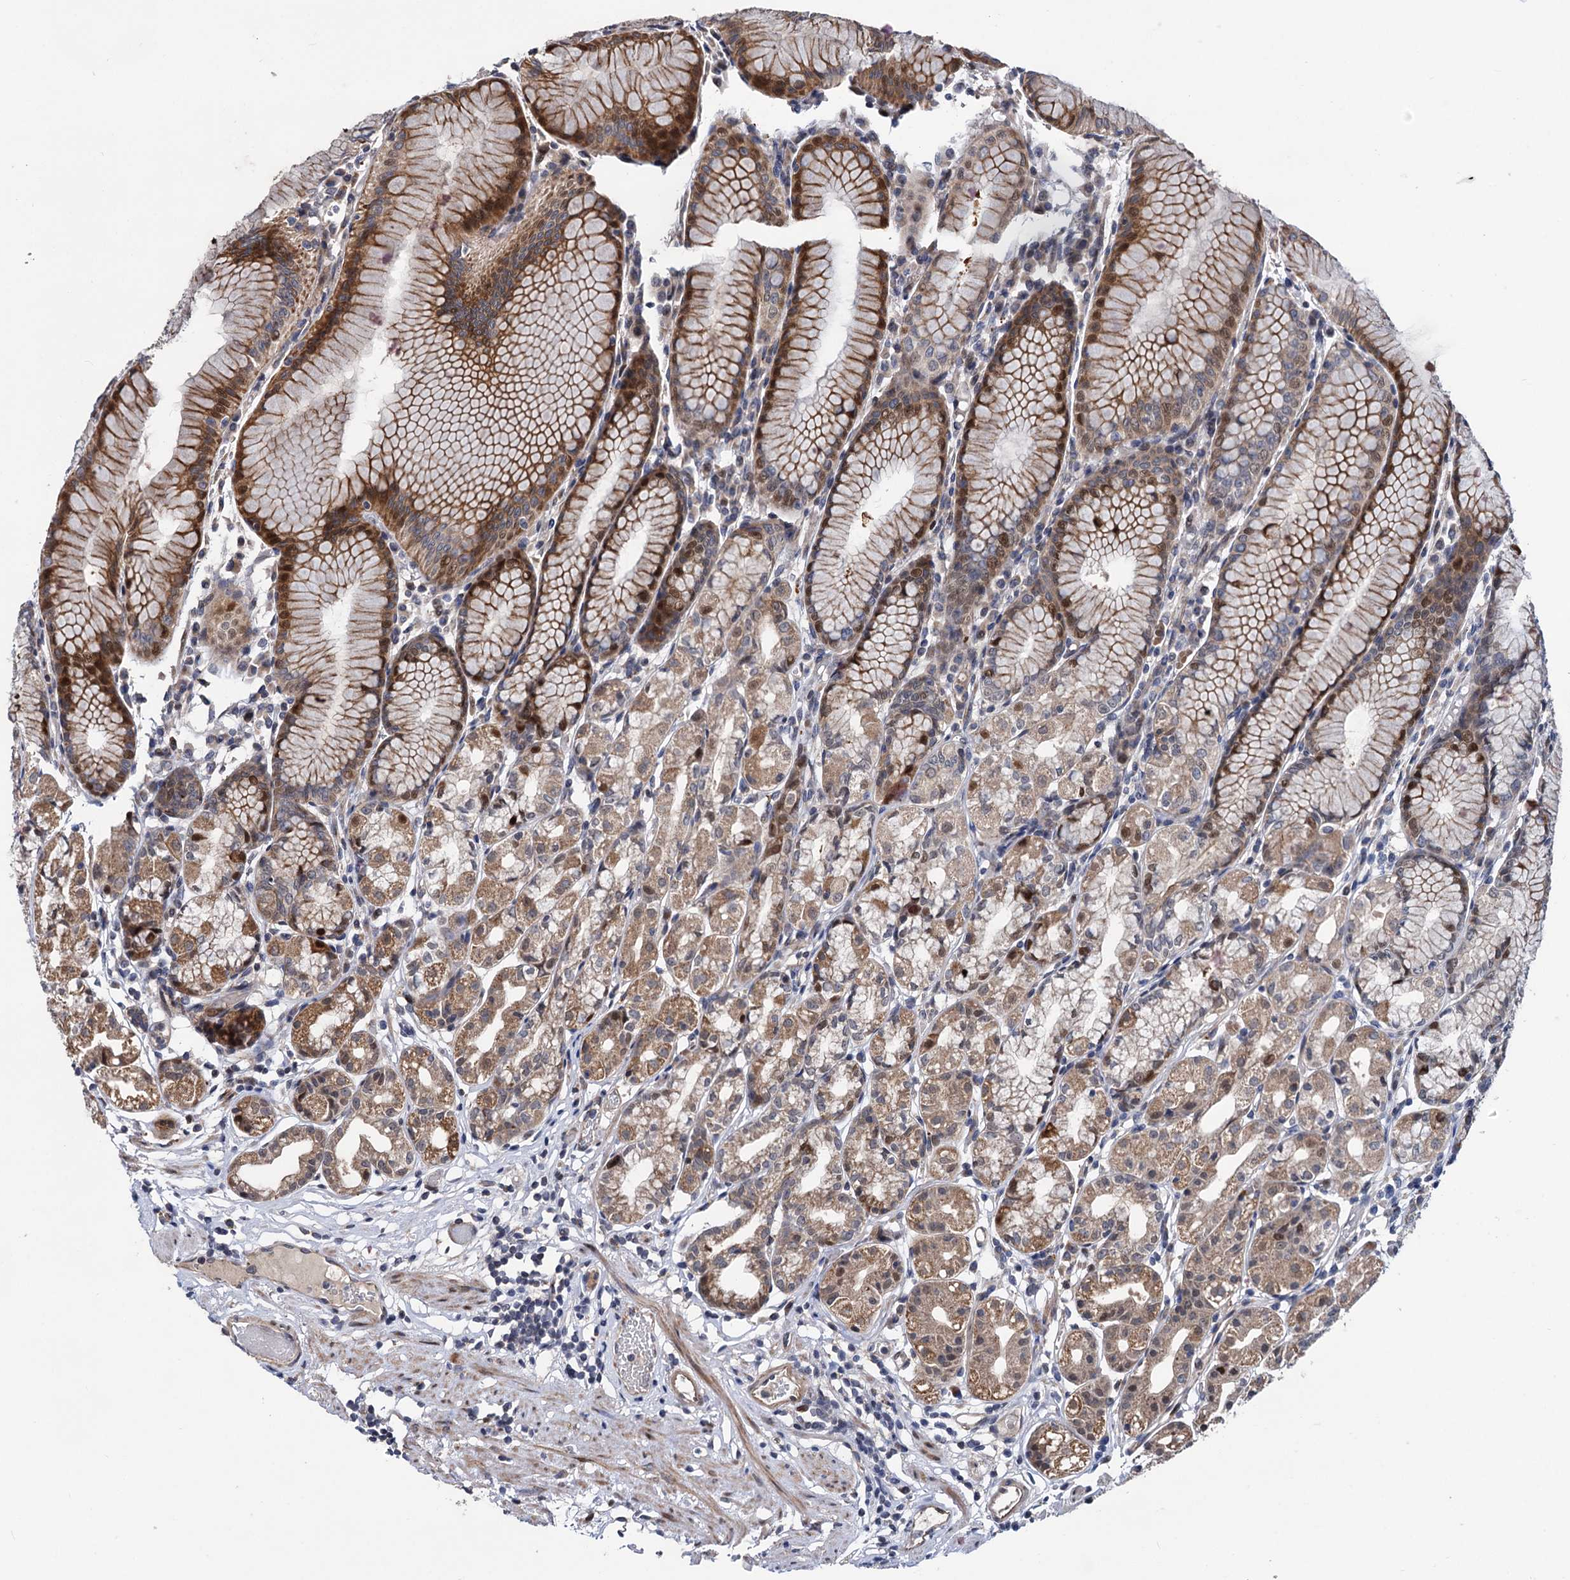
{"staining": {"intensity": "moderate", "quantity": ">75%", "location": "cytoplasmic/membranous,nuclear"}, "tissue": "stomach", "cell_type": "Glandular cells", "image_type": "normal", "snomed": [{"axis": "morphology", "description": "Normal tissue, NOS"}, {"axis": "topography", "description": "Stomach"}], "caption": "Immunohistochemistry (IHC) histopathology image of benign human stomach stained for a protein (brown), which shows medium levels of moderate cytoplasmic/membranous,nuclear positivity in about >75% of glandular cells.", "gene": "UBR1", "patient": {"sex": "female", "age": 57}}